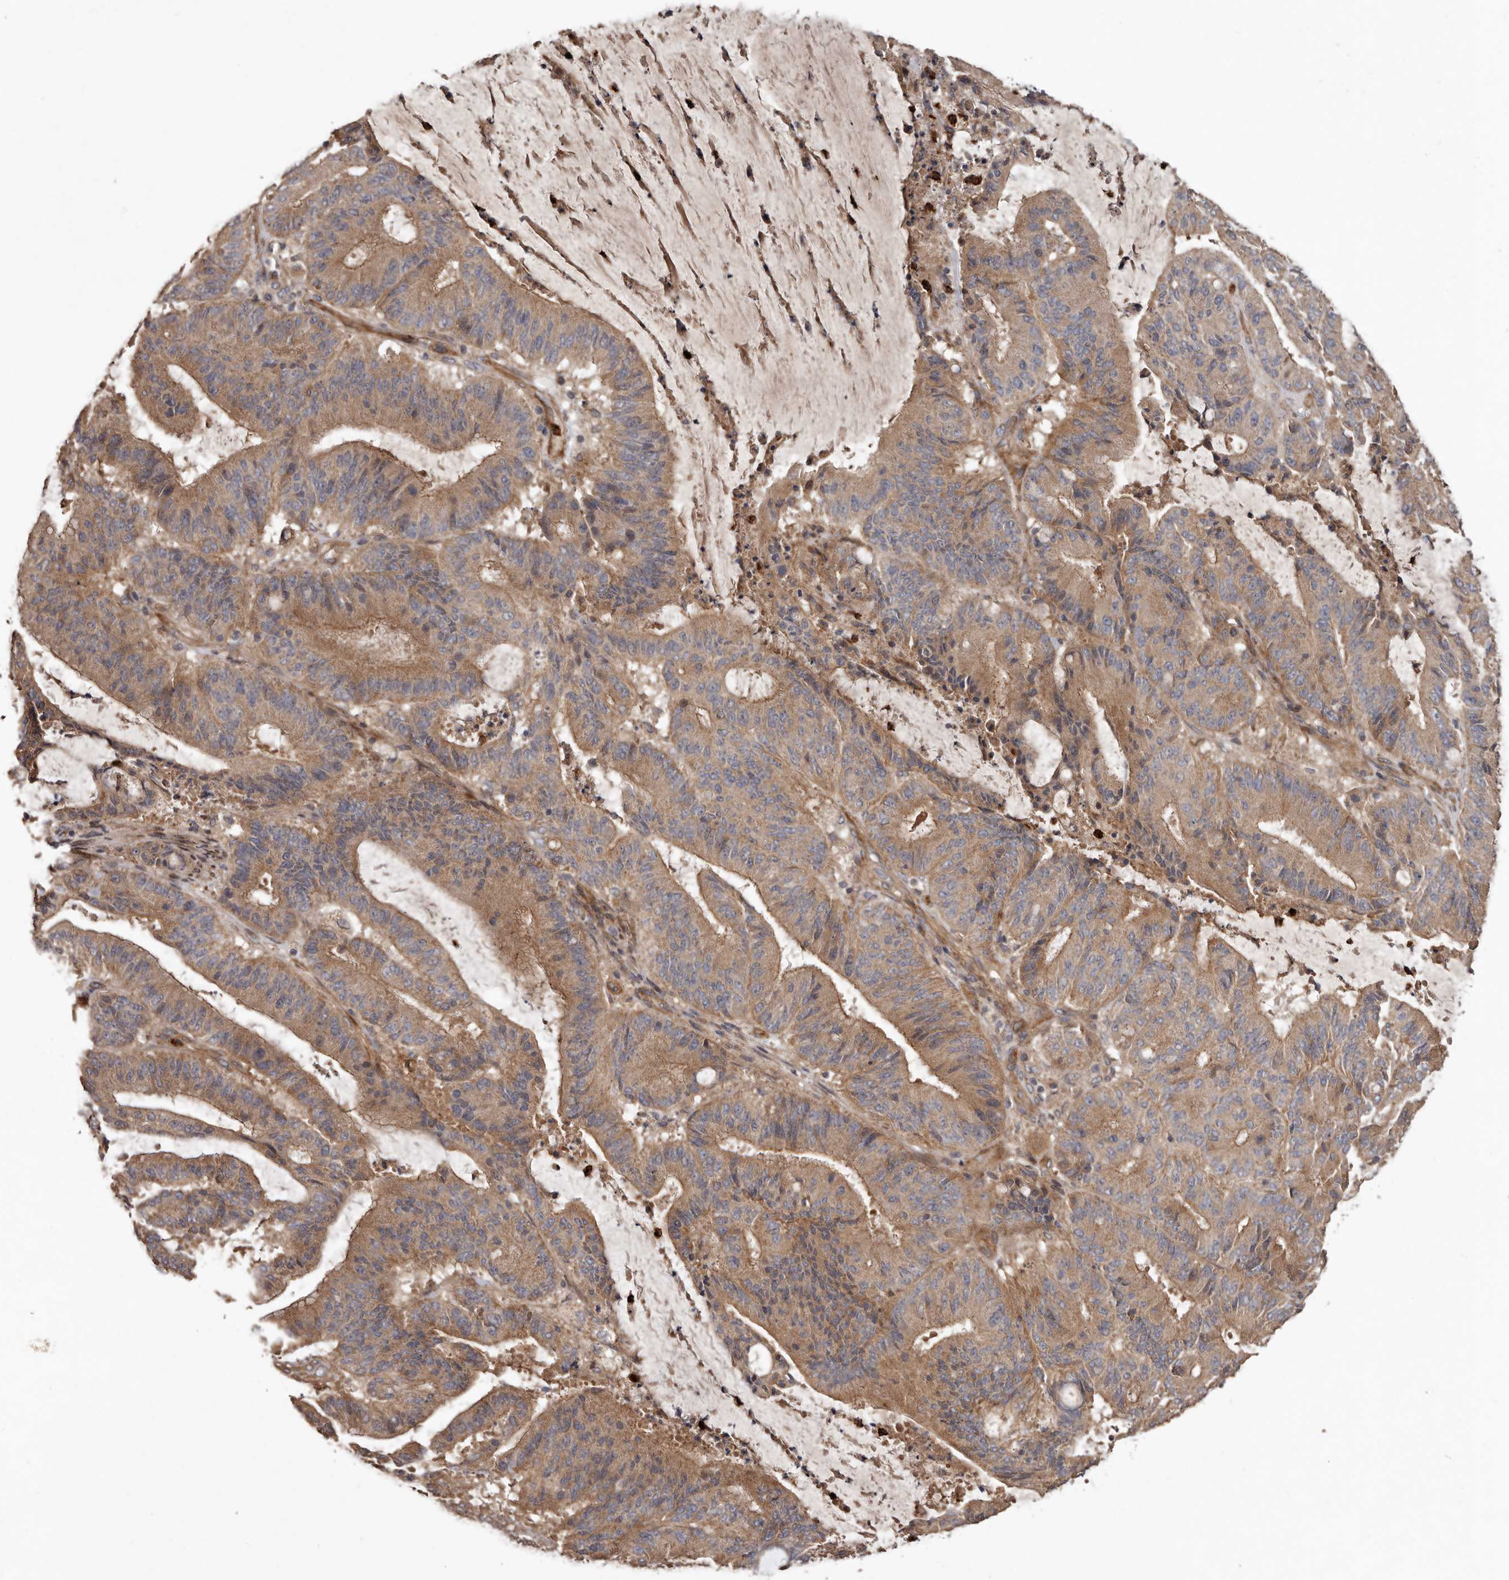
{"staining": {"intensity": "moderate", "quantity": ">75%", "location": "cytoplasmic/membranous"}, "tissue": "liver cancer", "cell_type": "Tumor cells", "image_type": "cancer", "snomed": [{"axis": "morphology", "description": "Normal tissue, NOS"}, {"axis": "morphology", "description": "Cholangiocarcinoma"}, {"axis": "topography", "description": "Liver"}, {"axis": "topography", "description": "Peripheral nerve tissue"}], "caption": "Moderate cytoplasmic/membranous protein positivity is identified in approximately >75% of tumor cells in liver cancer.", "gene": "ARHGEF5", "patient": {"sex": "female", "age": 73}}